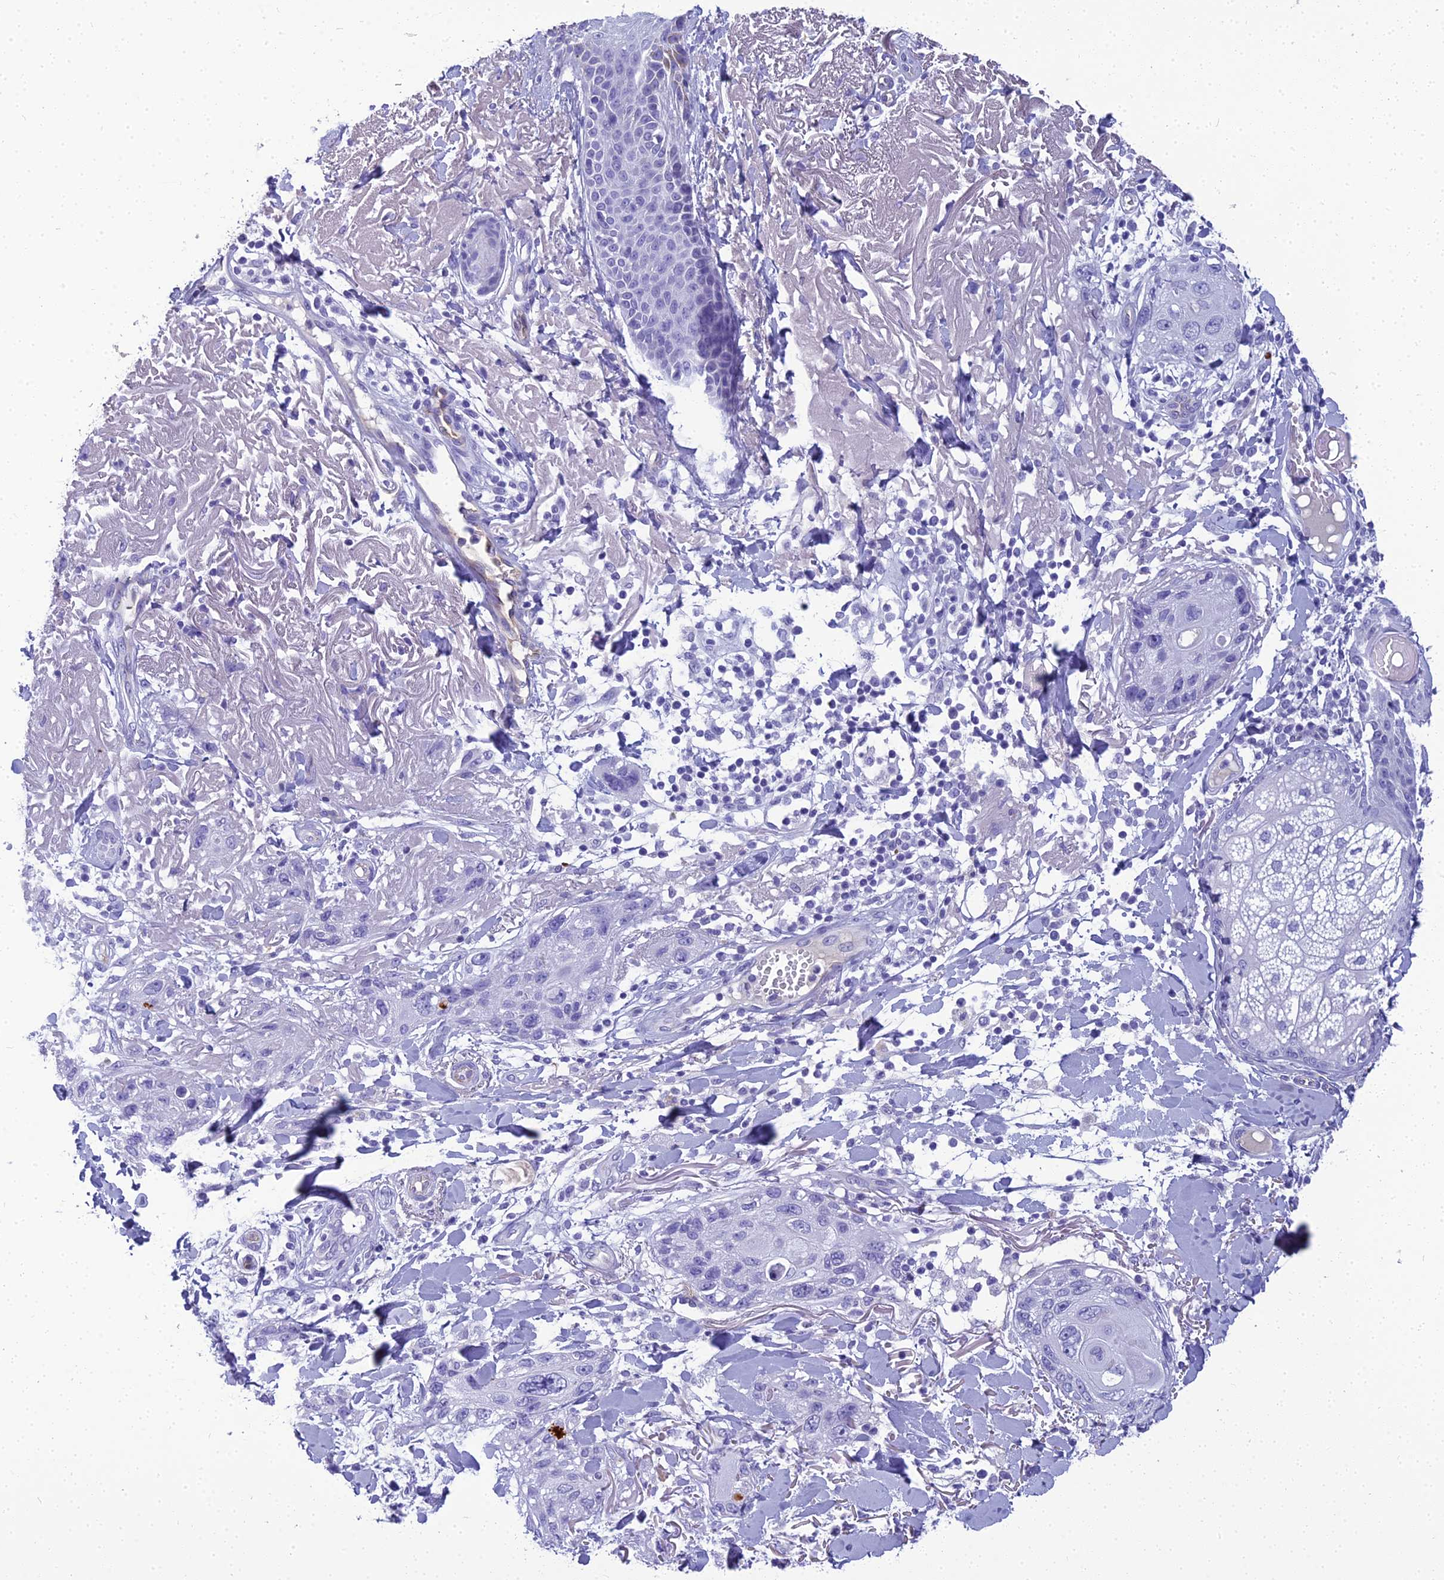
{"staining": {"intensity": "negative", "quantity": "none", "location": "none"}, "tissue": "skin cancer", "cell_type": "Tumor cells", "image_type": "cancer", "snomed": [{"axis": "morphology", "description": "Normal tissue, NOS"}, {"axis": "morphology", "description": "Squamous cell carcinoma, NOS"}, {"axis": "topography", "description": "Skin"}], "caption": "This is a photomicrograph of IHC staining of skin squamous cell carcinoma, which shows no positivity in tumor cells. (DAB immunohistochemistry (IHC) visualized using brightfield microscopy, high magnification).", "gene": "NINJ1", "patient": {"sex": "male", "age": 72}}